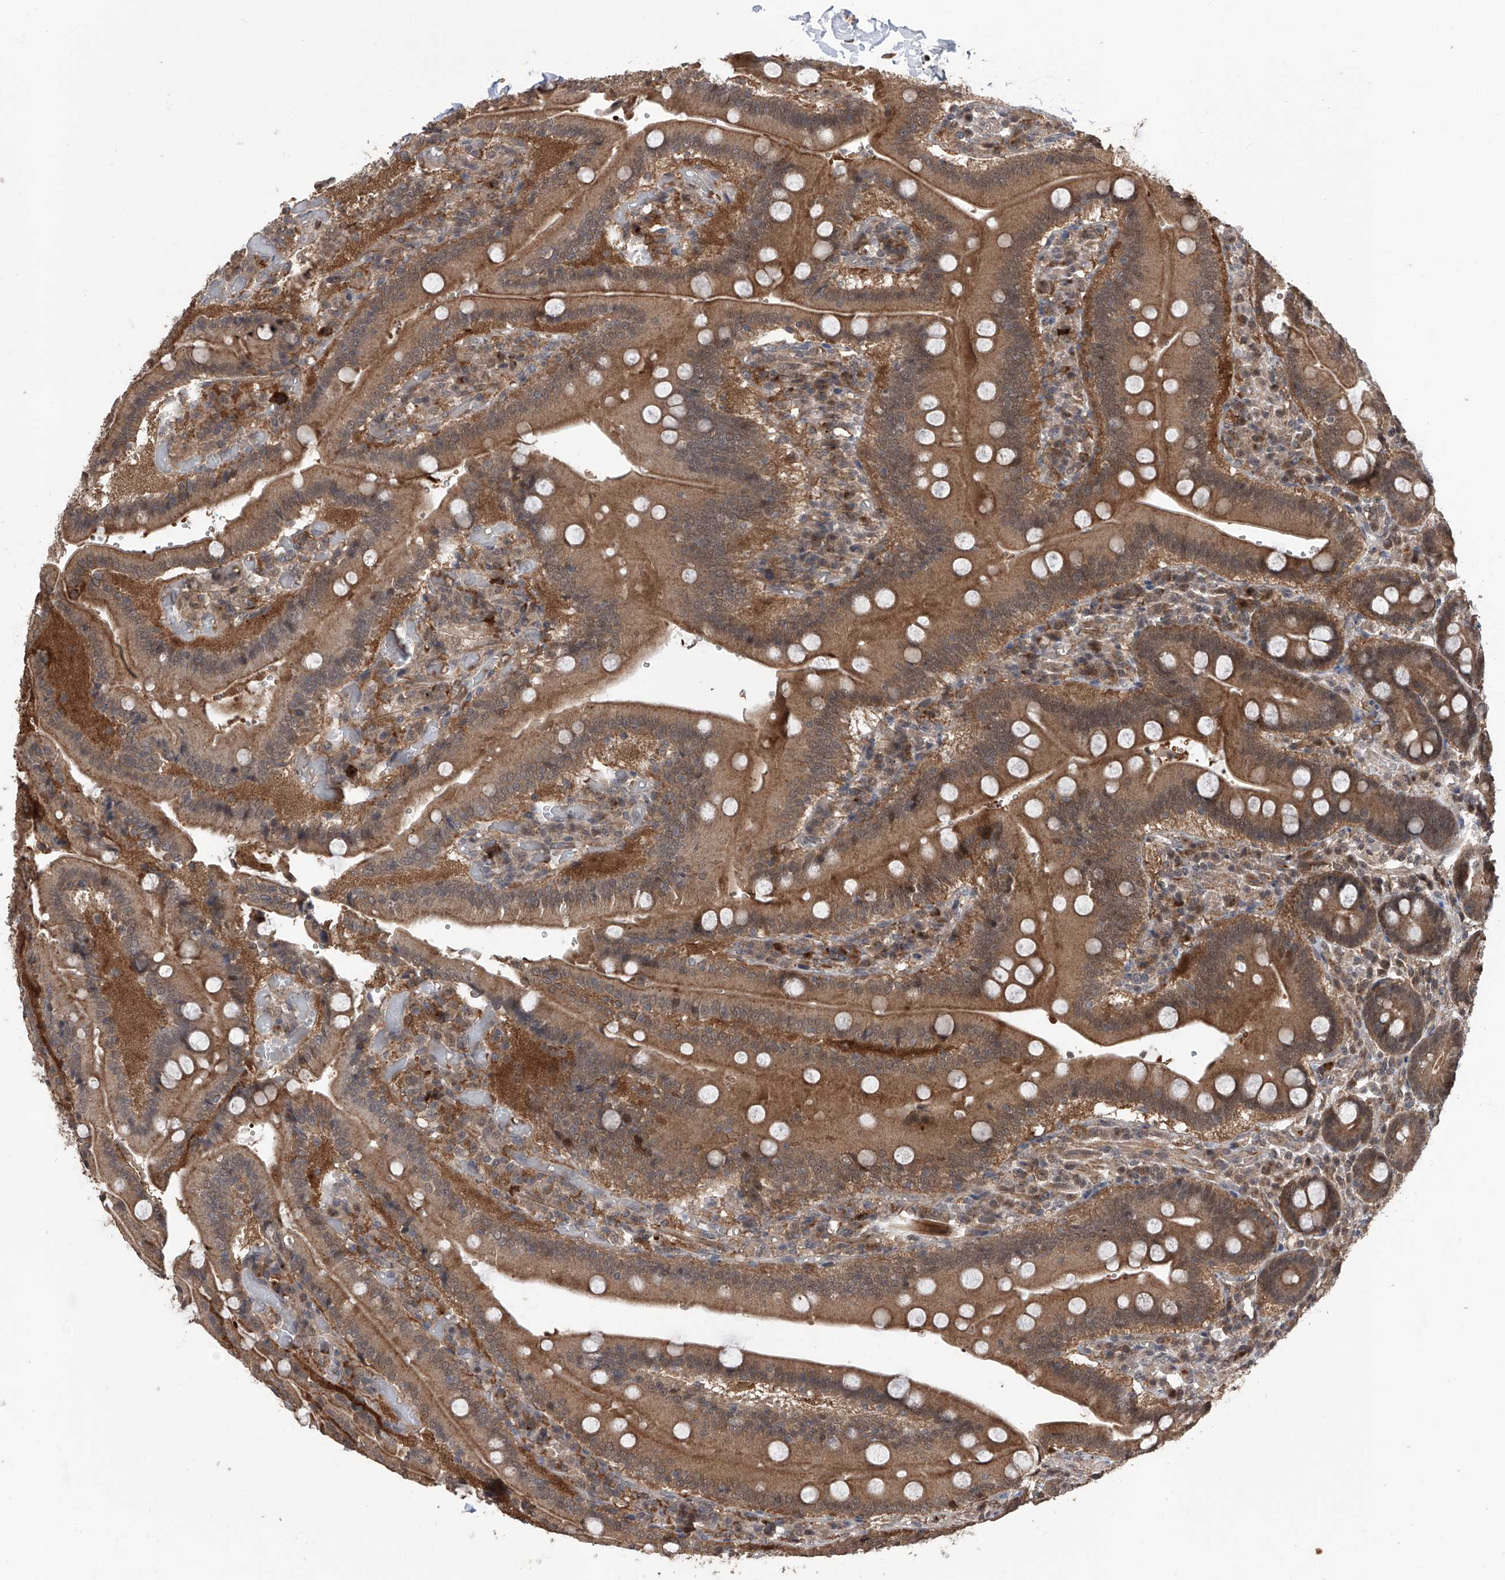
{"staining": {"intensity": "moderate", "quantity": ">75%", "location": "cytoplasmic/membranous,nuclear"}, "tissue": "duodenum", "cell_type": "Glandular cells", "image_type": "normal", "snomed": [{"axis": "morphology", "description": "Normal tissue, NOS"}, {"axis": "topography", "description": "Duodenum"}], "caption": "Immunohistochemical staining of benign human duodenum displays medium levels of moderate cytoplasmic/membranous,nuclear positivity in about >75% of glandular cells. Using DAB (brown) and hematoxylin (blue) stains, captured at high magnification using brightfield microscopy.", "gene": "LYSMD4", "patient": {"sex": "female", "age": 62}}